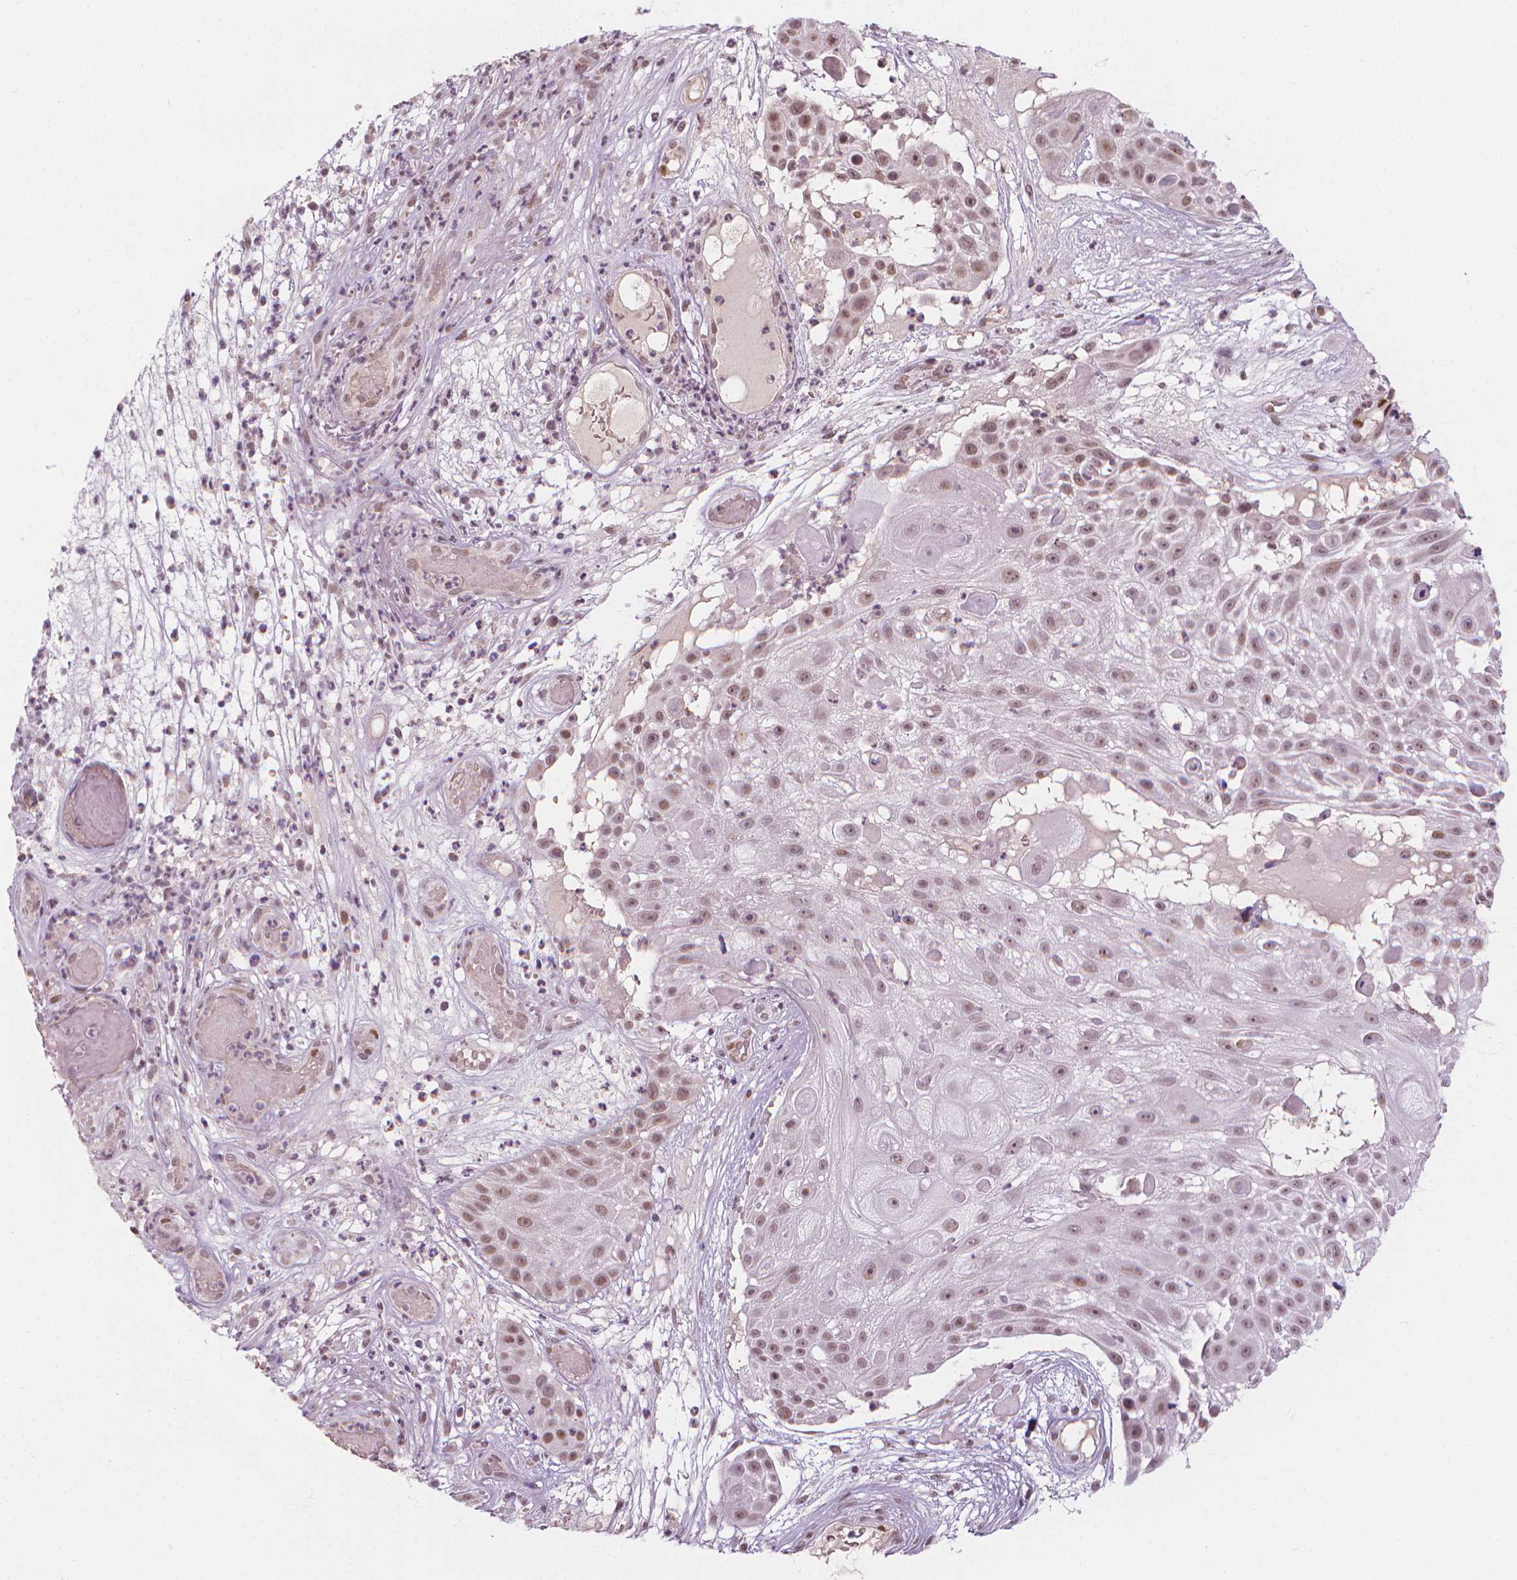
{"staining": {"intensity": "moderate", "quantity": "25%-75%", "location": "nuclear"}, "tissue": "skin cancer", "cell_type": "Tumor cells", "image_type": "cancer", "snomed": [{"axis": "morphology", "description": "Squamous cell carcinoma, NOS"}, {"axis": "topography", "description": "Skin"}], "caption": "Immunohistochemistry of skin cancer (squamous cell carcinoma) demonstrates medium levels of moderate nuclear expression in approximately 25%-75% of tumor cells.", "gene": "CDKN1C", "patient": {"sex": "female", "age": 86}}